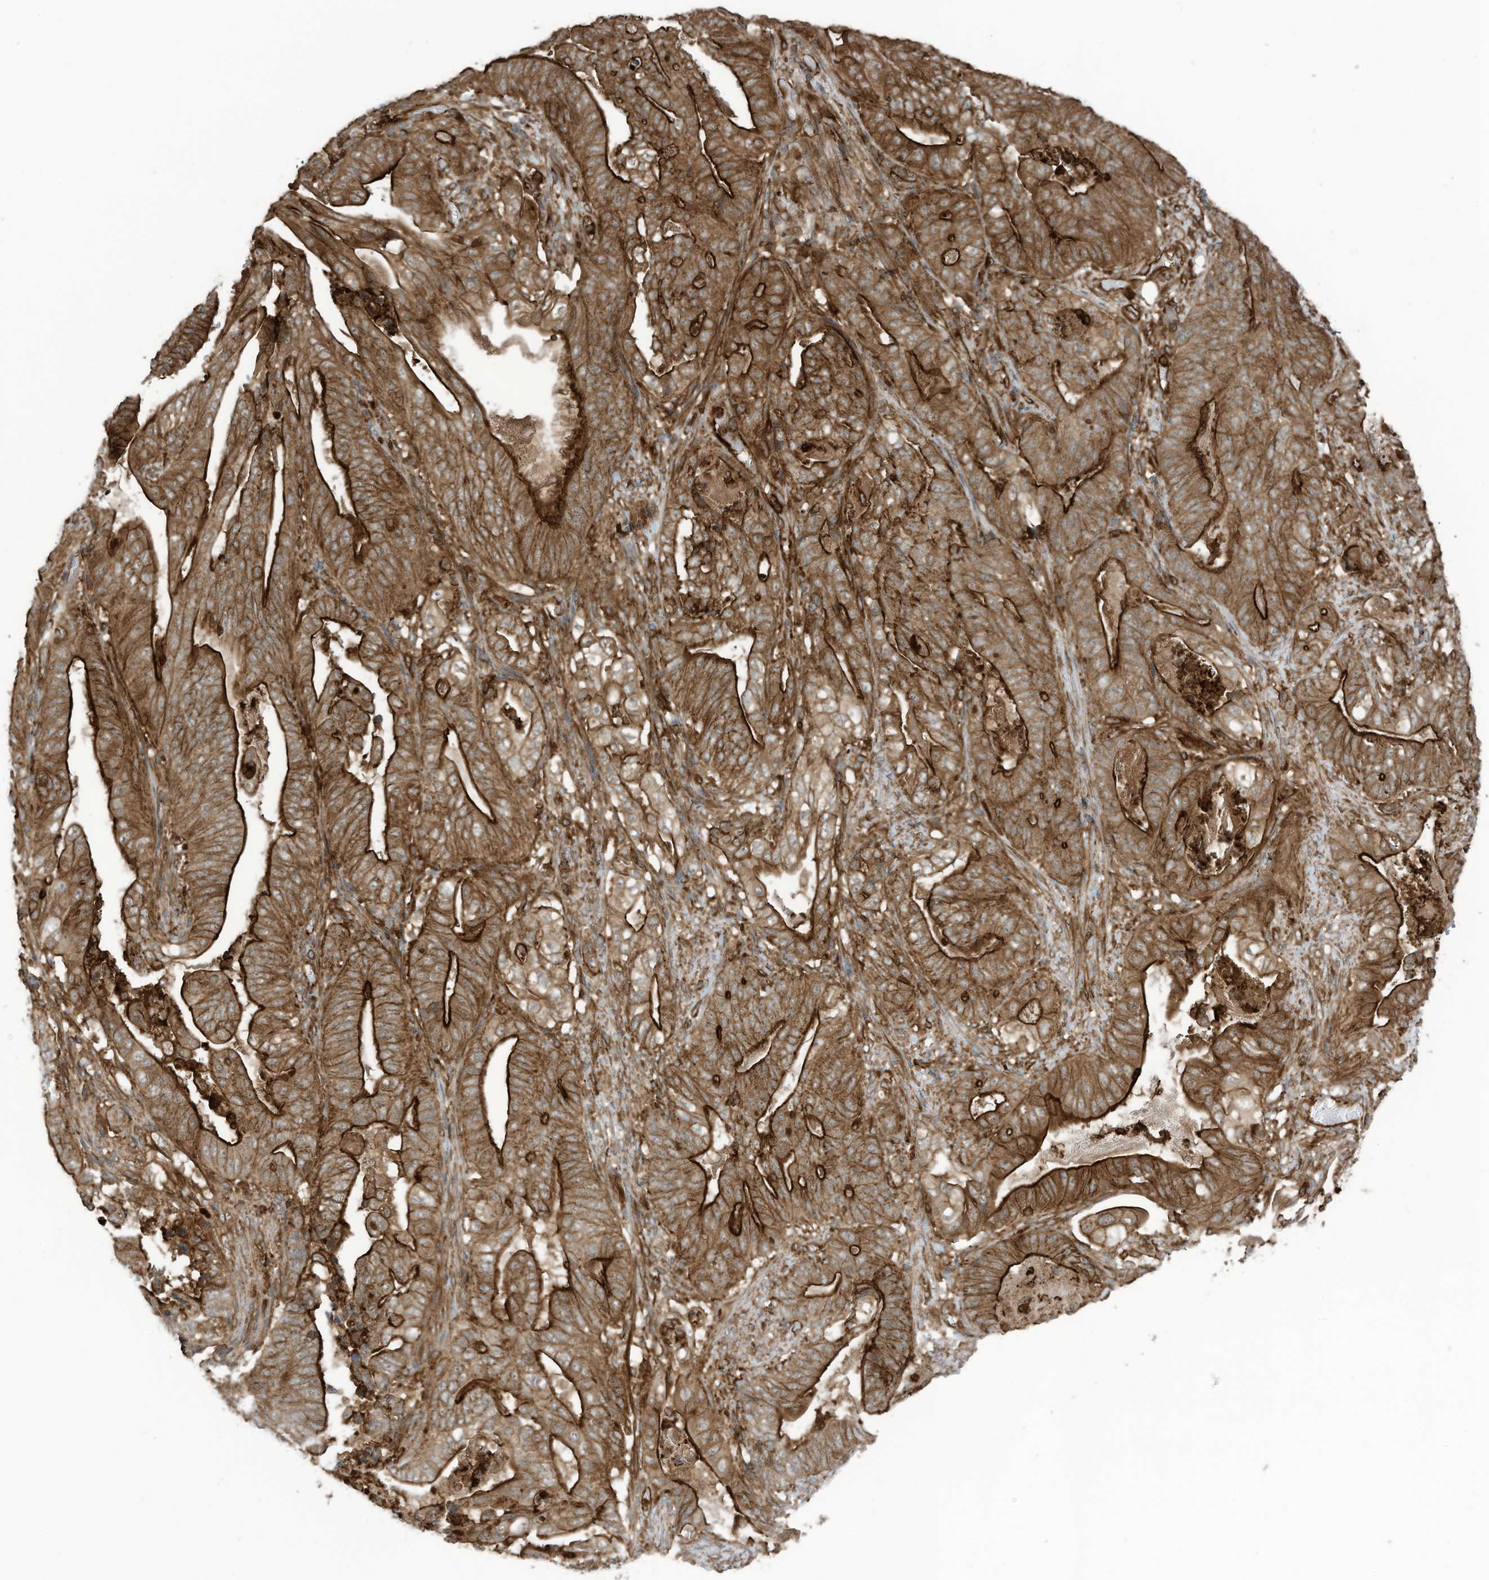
{"staining": {"intensity": "strong", "quantity": ">75%", "location": "cytoplasmic/membranous"}, "tissue": "stomach cancer", "cell_type": "Tumor cells", "image_type": "cancer", "snomed": [{"axis": "morphology", "description": "Adenocarcinoma, NOS"}, {"axis": "topography", "description": "Stomach"}], "caption": "Immunohistochemistry (IHC) micrograph of stomach cancer (adenocarcinoma) stained for a protein (brown), which shows high levels of strong cytoplasmic/membranous expression in about >75% of tumor cells.", "gene": "SLC9A2", "patient": {"sex": "female", "age": 73}}